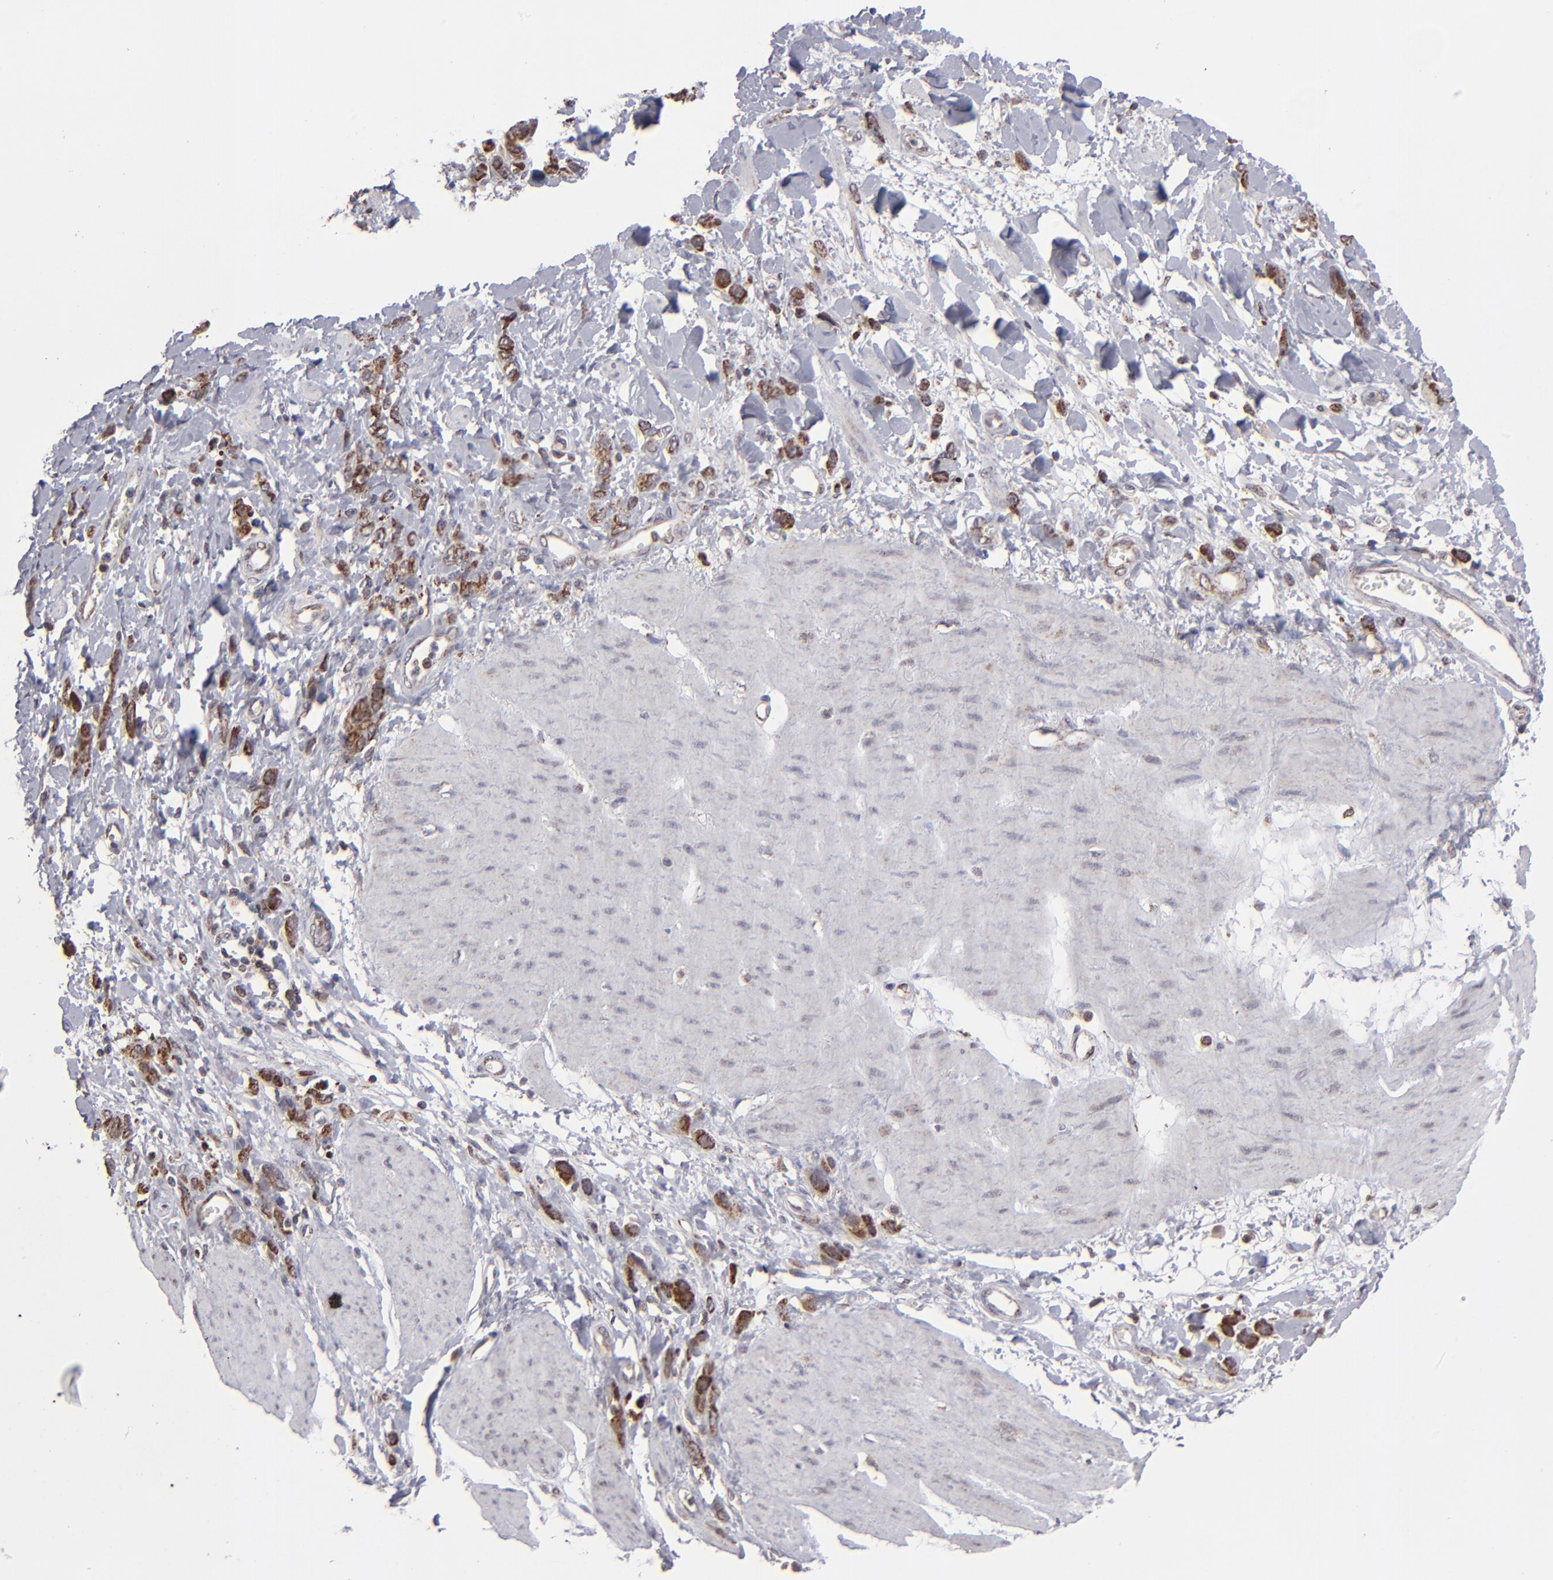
{"staining": {"intensity": "moderate", "quantity": ">75%", "location": "cytoplasmic/membranous"}, "tissue": "stomach cancer", "cell_type": "Tumor cells", "image_type": "cancer", "snomed": [{"axis": "morphology", "description": "Normal tissue, NOS"}, {"axis": "morphology", "description": "Adenocarcinoma, NOS"}, {"axis": "topography", "description": "Stomach"}], "caption": "Adenocarcinoma (stomach) tissue reveals moderate cytoplasmic/membranous positivity in approximately >75% of tumor cells, visualized by immunohistochemistry.", "gene": "SLC15A1", "patient": {"sex": "male", "age": 82}}